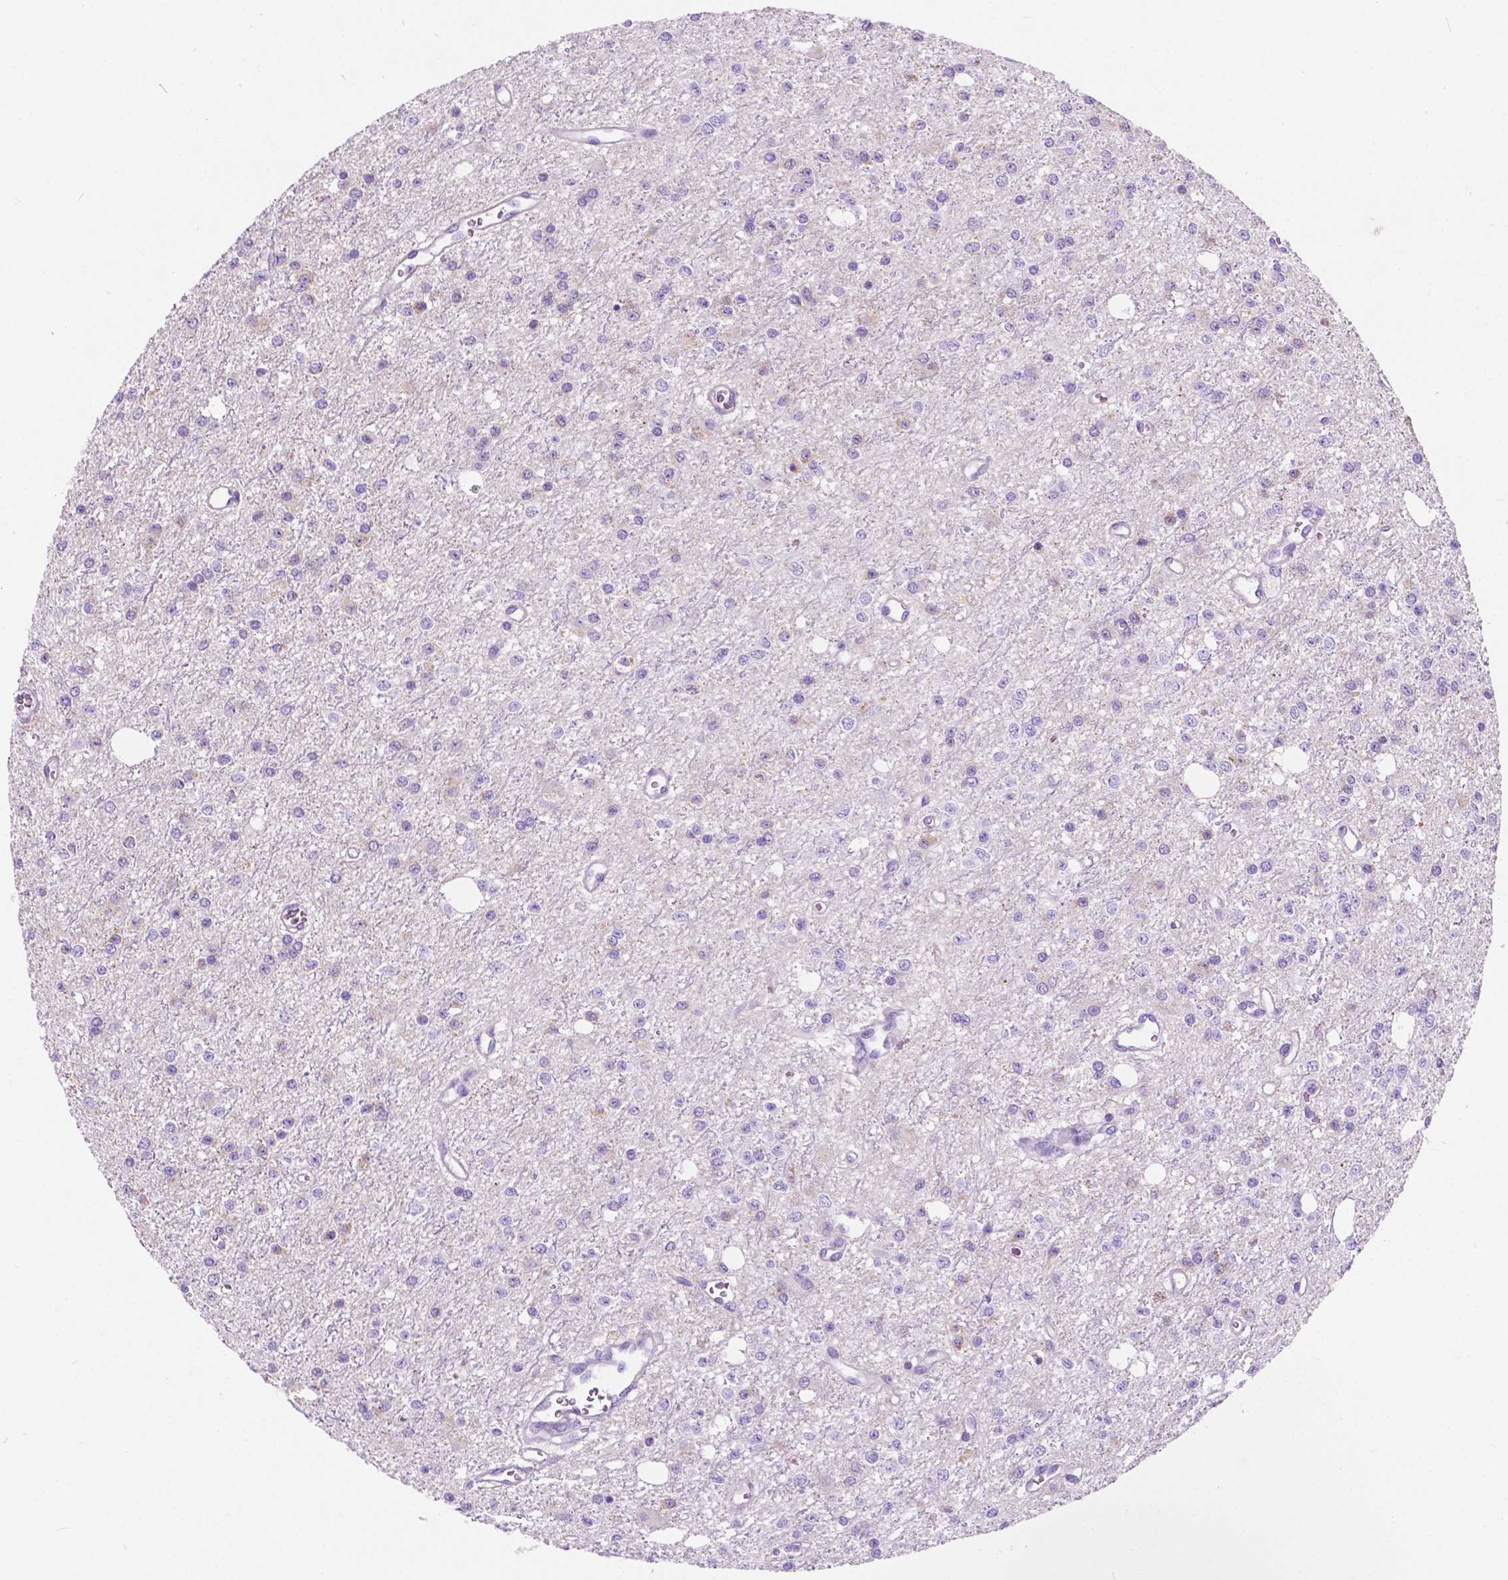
{"staining": {"intensity": "negative", "quantity": "none", "location": "none"}, "tissue": "glioma", "cell_type": "Tumor cells", "image_type": "cancer", "snomed": [{"axis": "morphology", "description": "Glioma, malignant, Low grade"}, {"axis": "topography", "description": "Brain"}], "caption": "Glioma was stained to show a protein in brown. There is no significant positivity in tumor cells.", "gene": "TRPV5", "patient": {"sex": "female", "age": 45}}